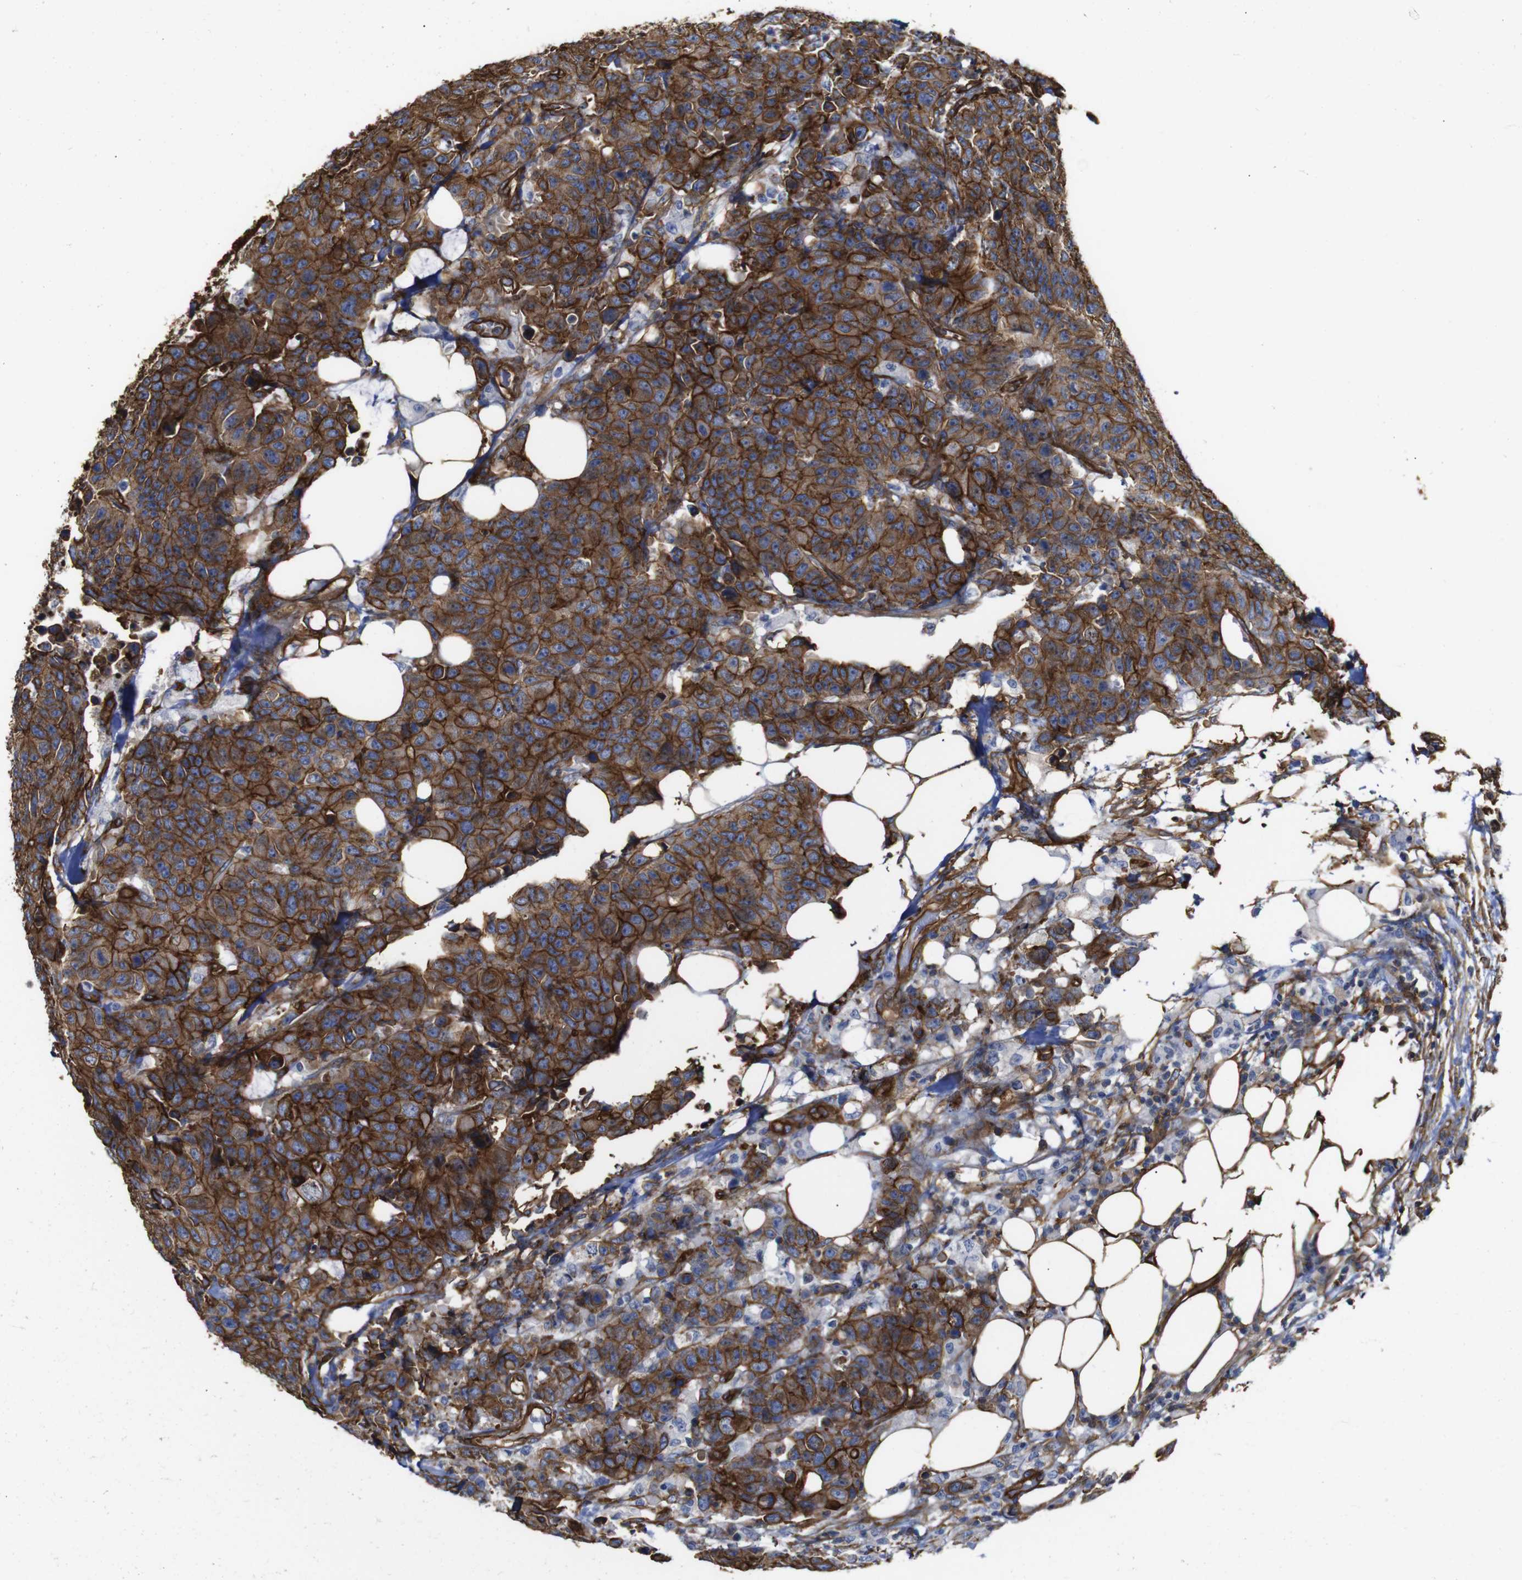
{"staining": {"intensity": "strong", "quantity": ">75%", "location": "cytoplasmic/membranous"}, "tissue": "colorectal cancer", "cell_type": "Tumor cells", "image_type": "cancer", "snomed": [{"axis": "morphology", "description": "Adenocarcinoma, NOS"}, {"axis": "topography", "description": "Colon"}], "caption": "Colorectal cancer (adenocarcinoma) was stained to show a protein in brown. There is high levels of strong cytoplasmic/membranous staining in about >75% of tumor cells.", "gene": "SPTBN1", "patient": {"sex": "female", "age": 86}}